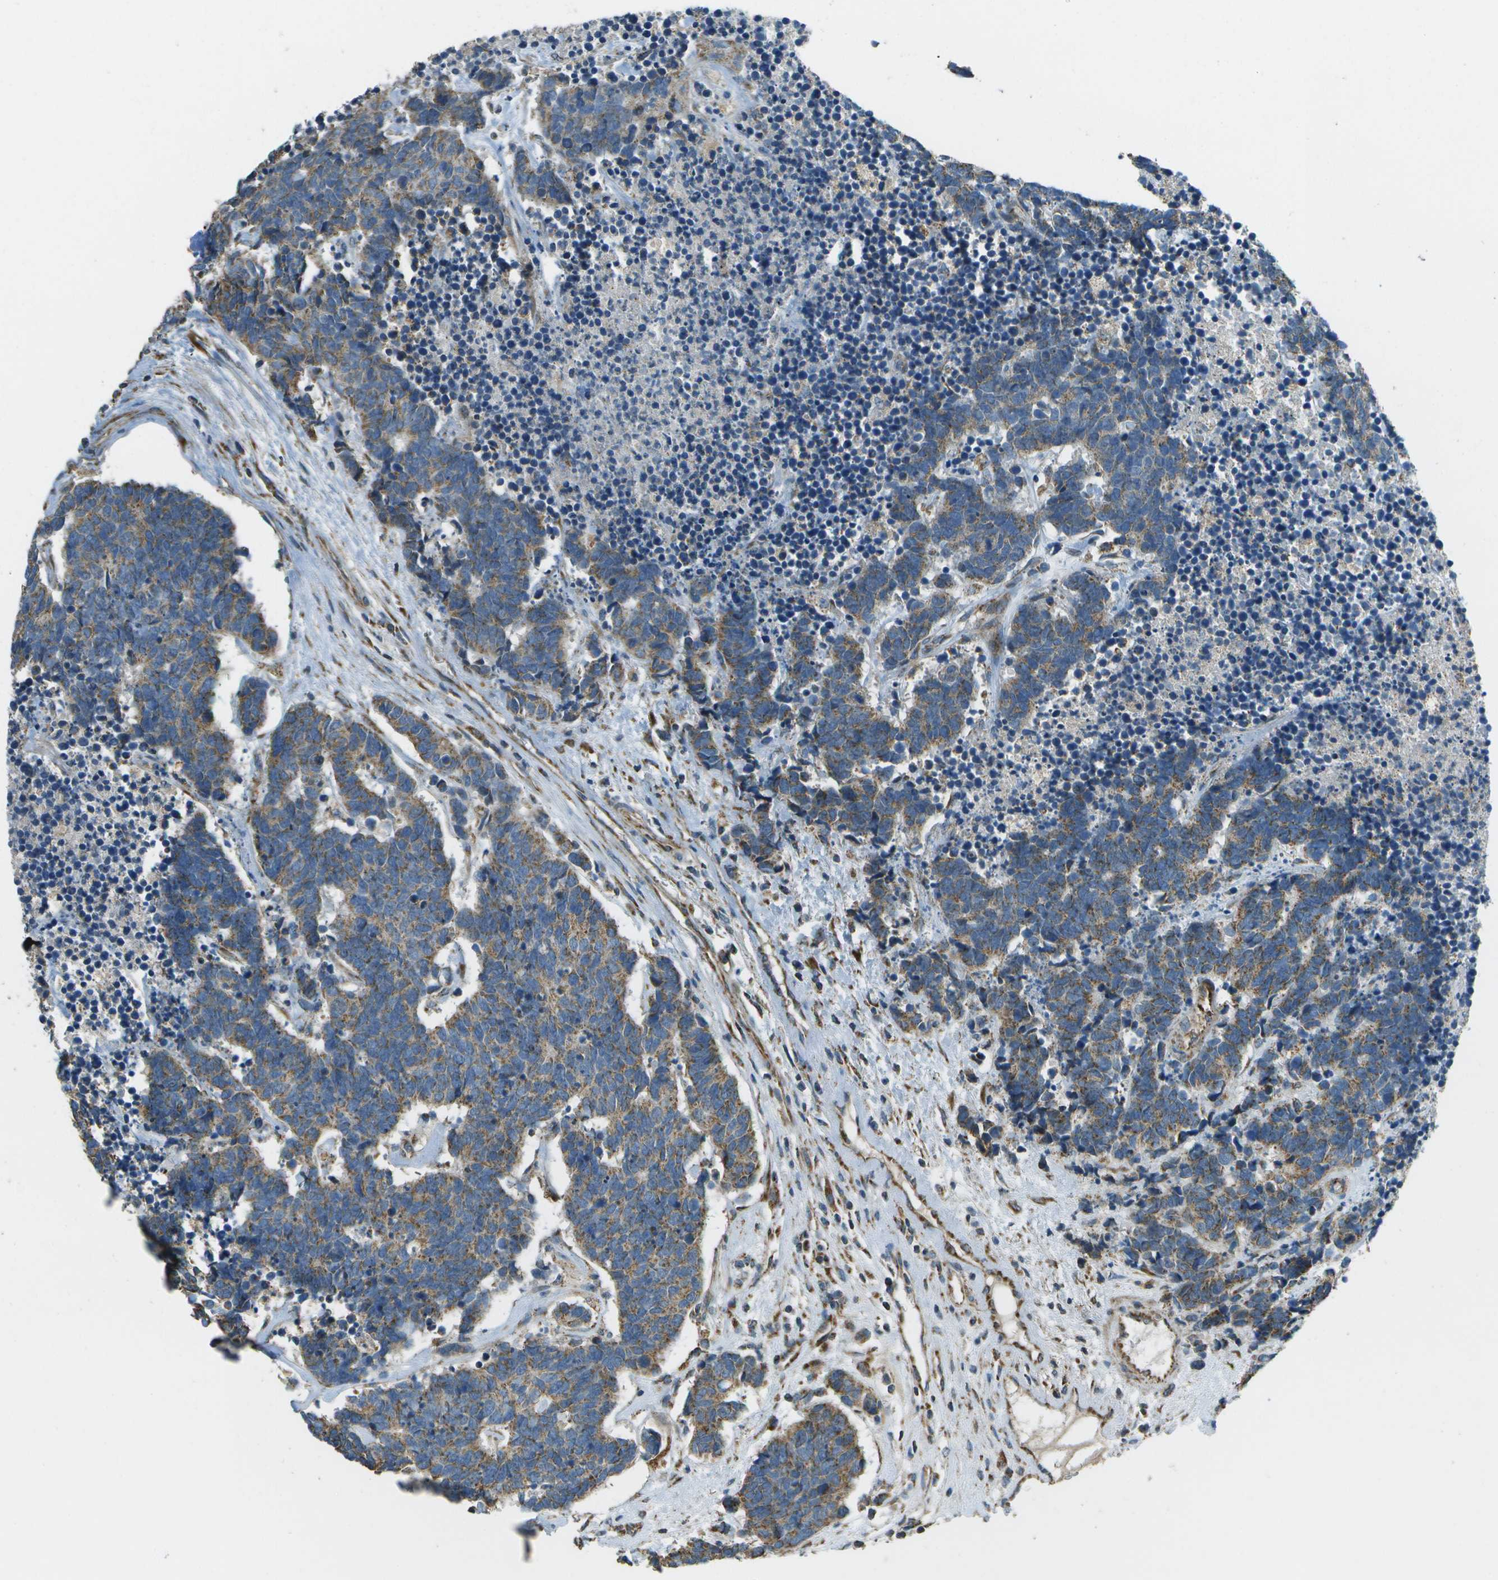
{"staining": {"intensity": "moderate", "quantity": ">75%", "location": "cytoplasmic/membranous"}, "tissue": "carcinoid", "cell_type": "Tumor cells", "image_type": "cancer", "snomed": [{"axis": "morphology", "description": "Carcinoma, NOS"}, {"axis": "morphology", "description": "Carcinoid, malignant, NOS"}, {"axis": "topography", "description": "Urinary bladder"}], "caption": "IHC (DAB (3,3'-diaminobenzidine)) staining of carcinoid (malignant) shows moderate cytoplasmic/membranous protein positivity in approximately >75% of tumor cells.", "gene": "NRK", "patient": {"sex": "male", "age": 57}}